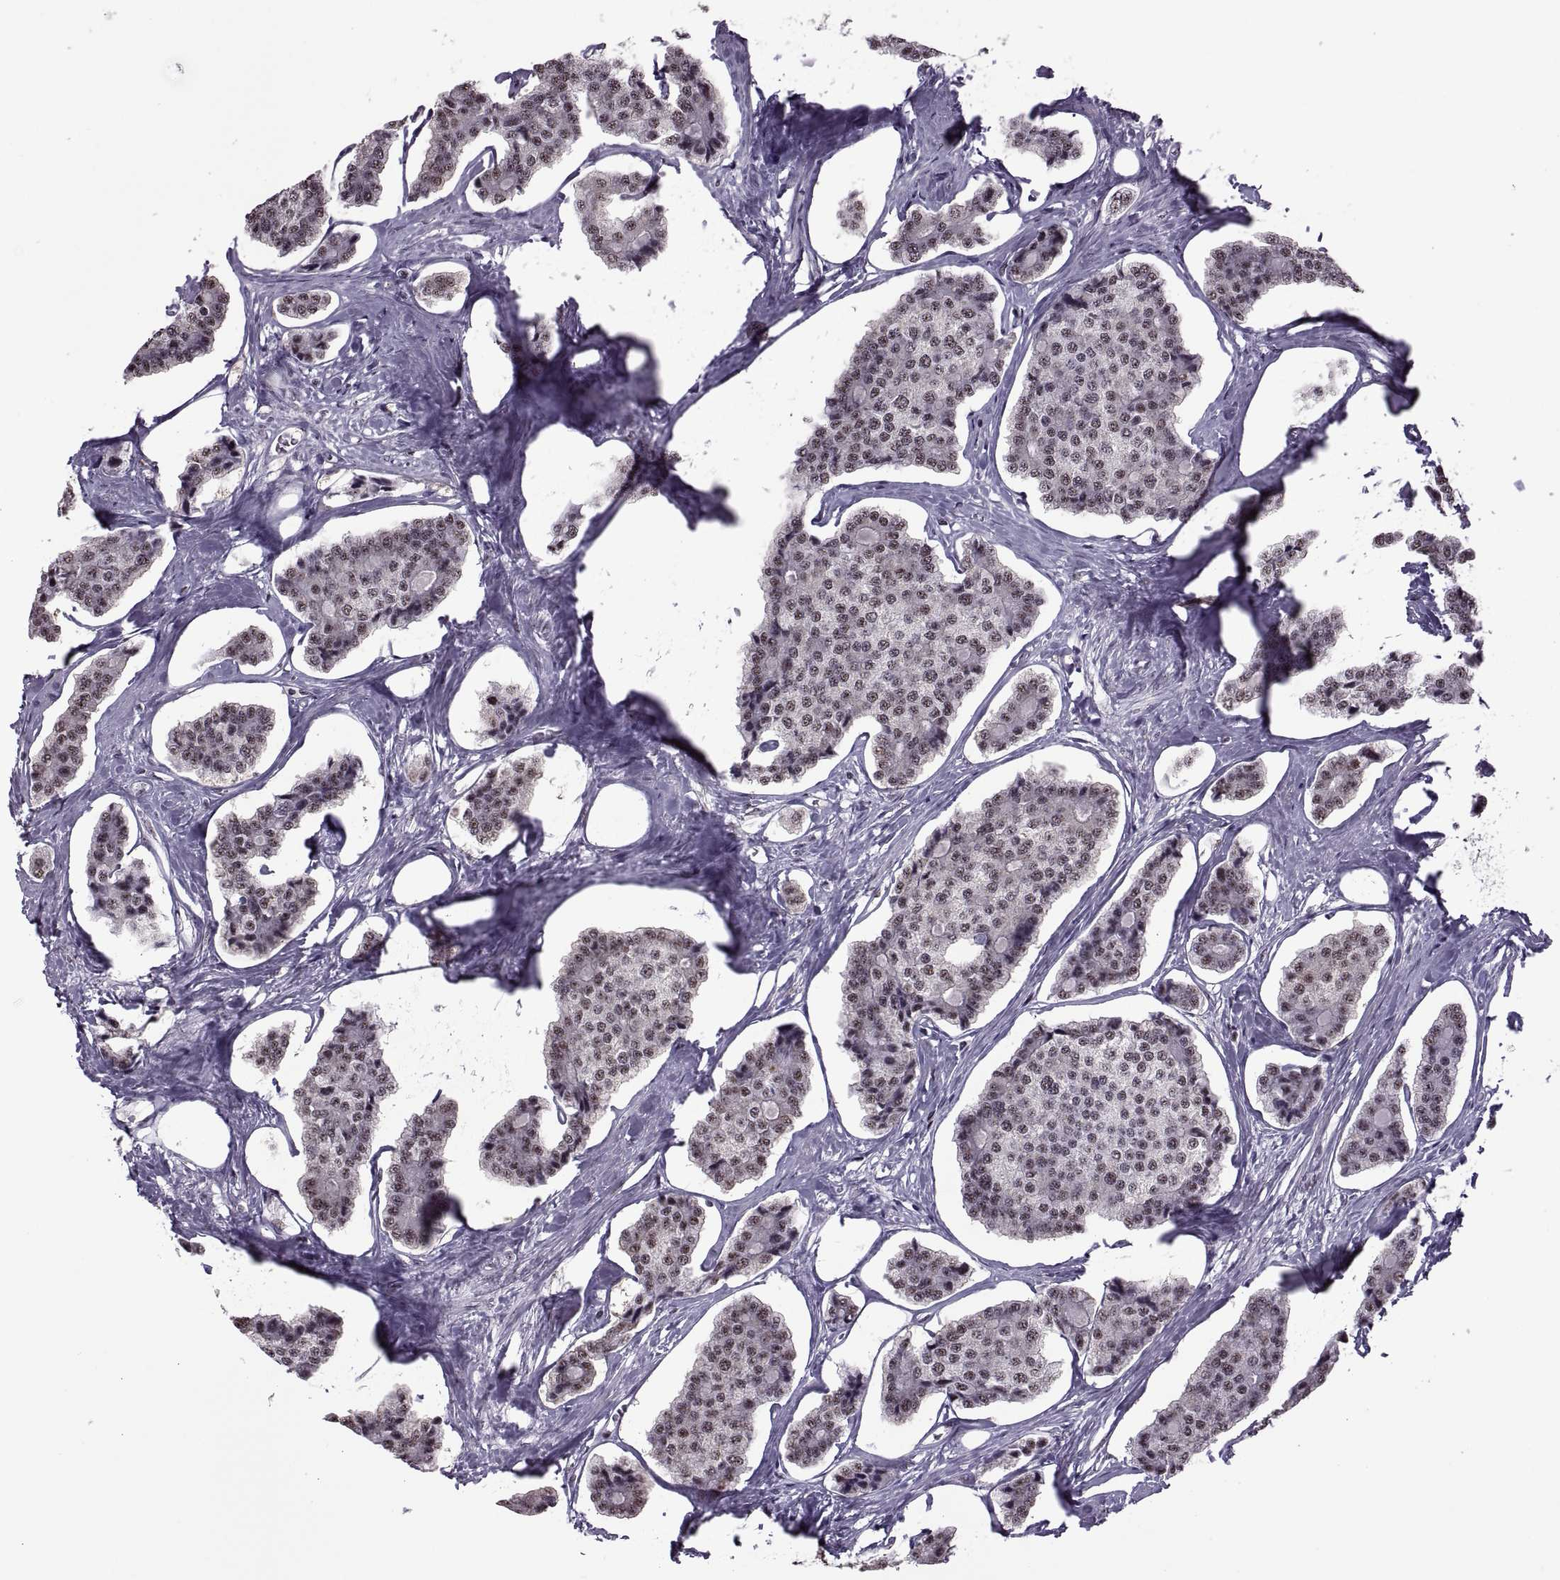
{"staining": {"intensity": "weak", "quantity": ">75%", "location": "nuclear"}, "tissue": "carcinoid", "cell_type": "Tumor cells", "image_type": "cancer", "snomed": [{"axis": "morphology", "description": "Carcinoid, malignant, NOS"}, {"axis": "topography", "description": "Small intestine"}], "caption": "Human malignant carcinoid stained with a protein marker shows weak staining in tumor cells.", "gene": "MAGEA4", "patient": {"sex": "female", "age": 65}}